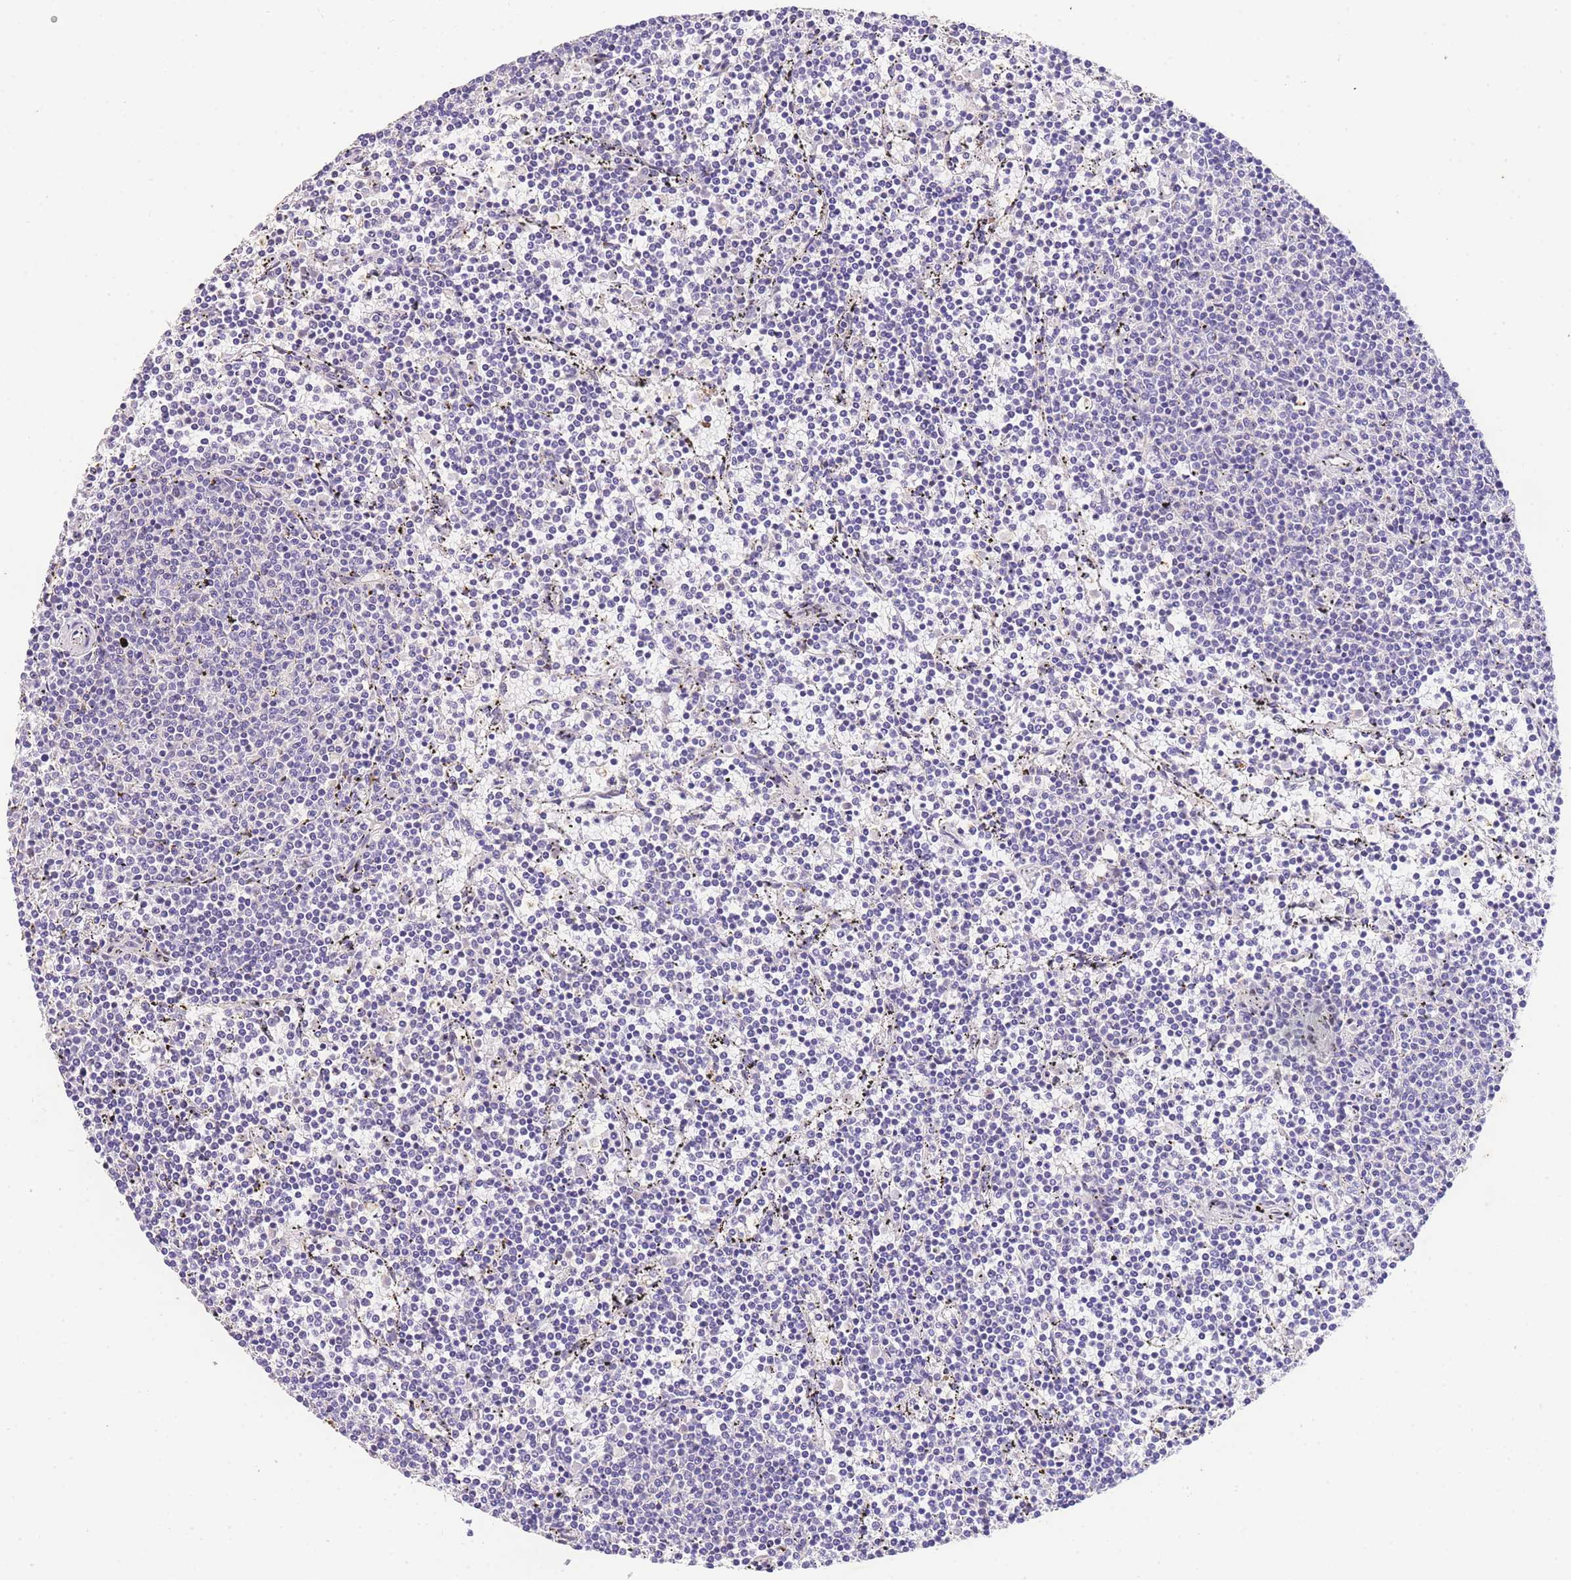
{"staining": {"intensity": "negative", "quantity": "none", "location": "none"}, "tissue": "lymphoma", "cell_type": "Tumor cells", "image_type": "cancer", "snomed": [{"axis": "morphology", "description": "Malignant lymphoma, non-Hodgkin's type, Low grade"}, {"axis": "topography", "description": "Spleen"}], "caption": "Immunohistochemistry (IHC) of human low-grade malignant lymphoma, non-Hodgkin's type displays no expression in tumor cells. The staining is performed using DAB brown chromogen with nuclei counter-stained in using hematoxylin.", "gene": "SLC35F2", "patient": {"sex": "female", "age": 50}}